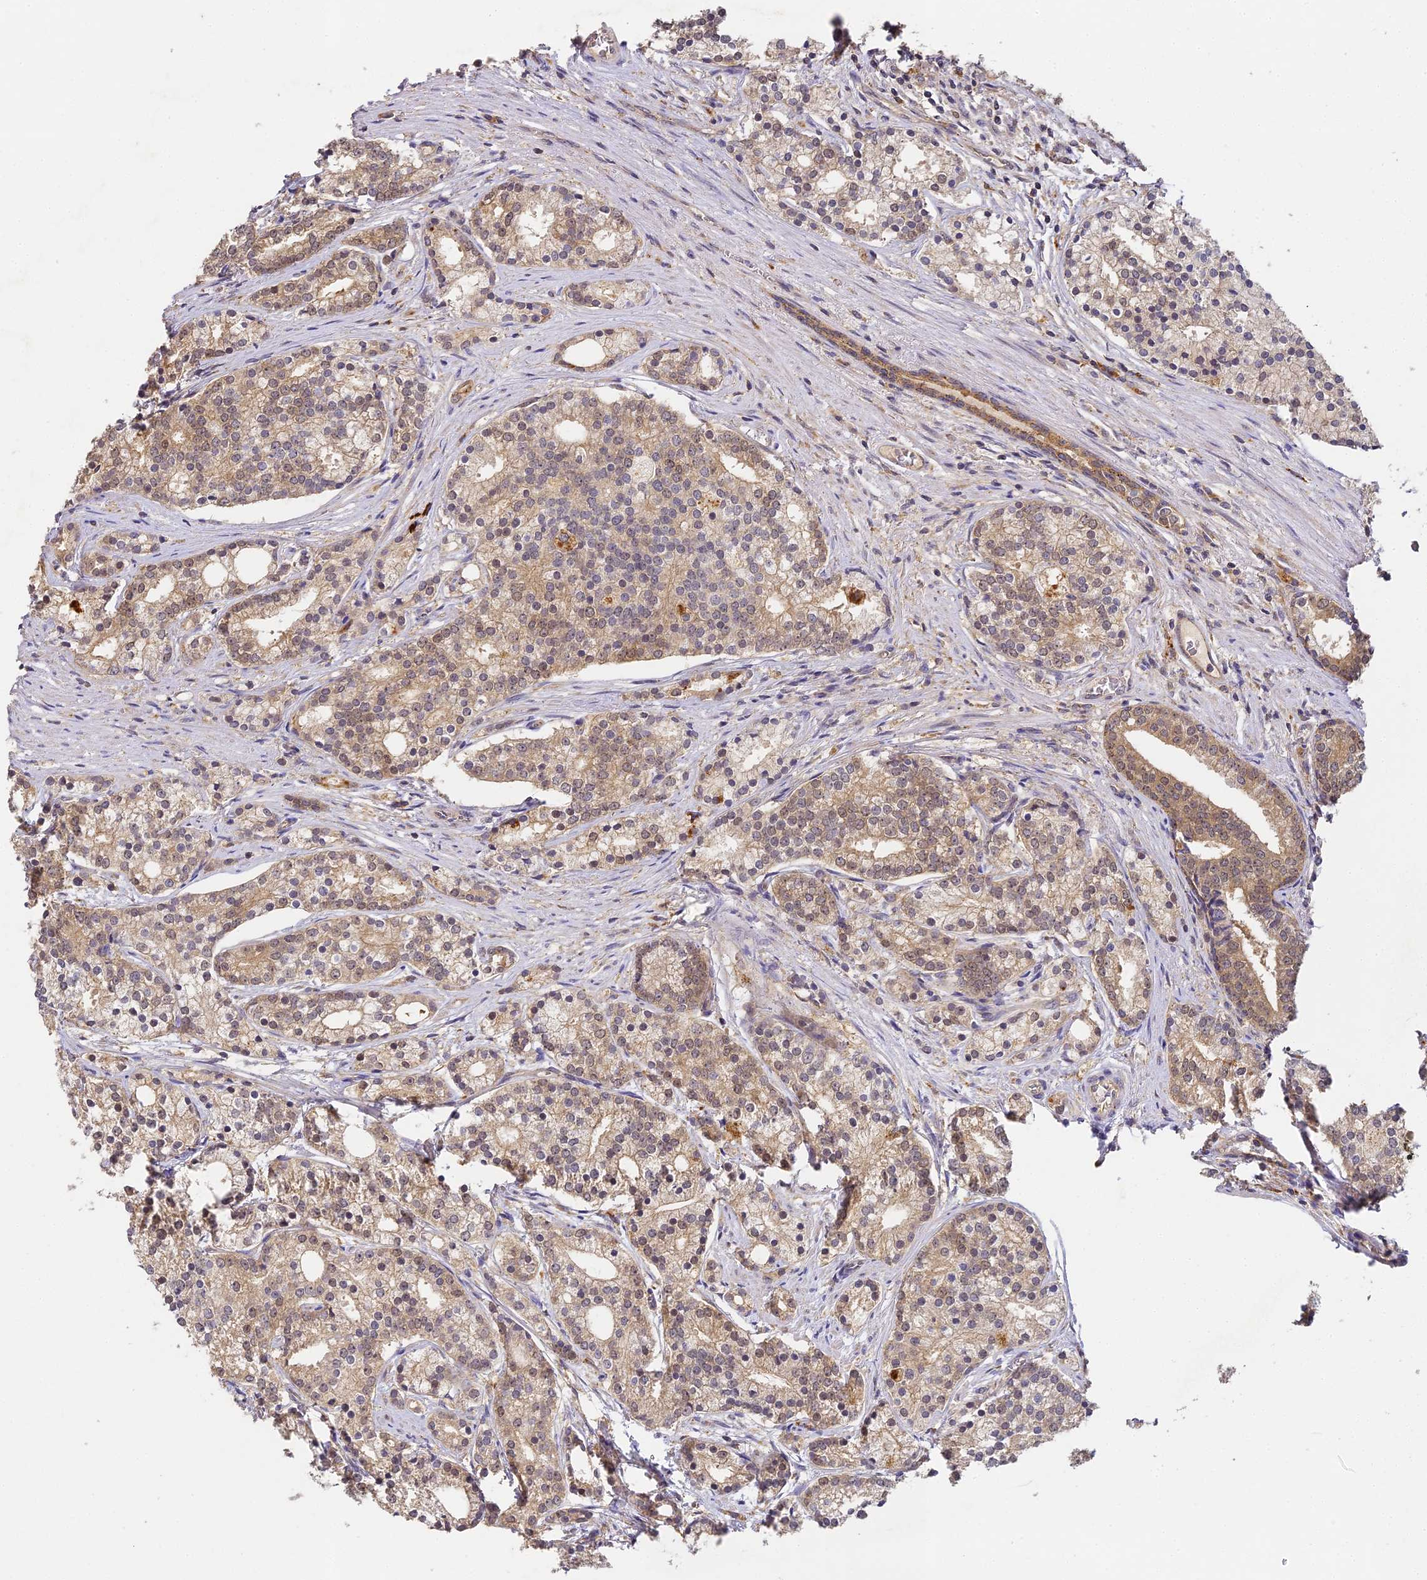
{"staining": {"intensity": "moderate", "quantity": ">75%", "location": "cytoplasmic/membranous,nuclear"}, "tissue": "prostate cancer", "cell_type": "Tumor cells", "image_type": "cancer", "snomed": [{"axis": "morphology", "description": "Adenocarcinoma, Low grade"}, {"axis": "topography", "description": "Prostate"}], "caption": "This histopathology image reveals immunohistochemistry staining of prostate adenocarcinoma (low-grade), with medium moderate cytoplasmic/membranous and nuclear positivity in approximately >75% of tumor cells.", "gene": "YAE1", "patient": {"sex": "male", "age": 71}}